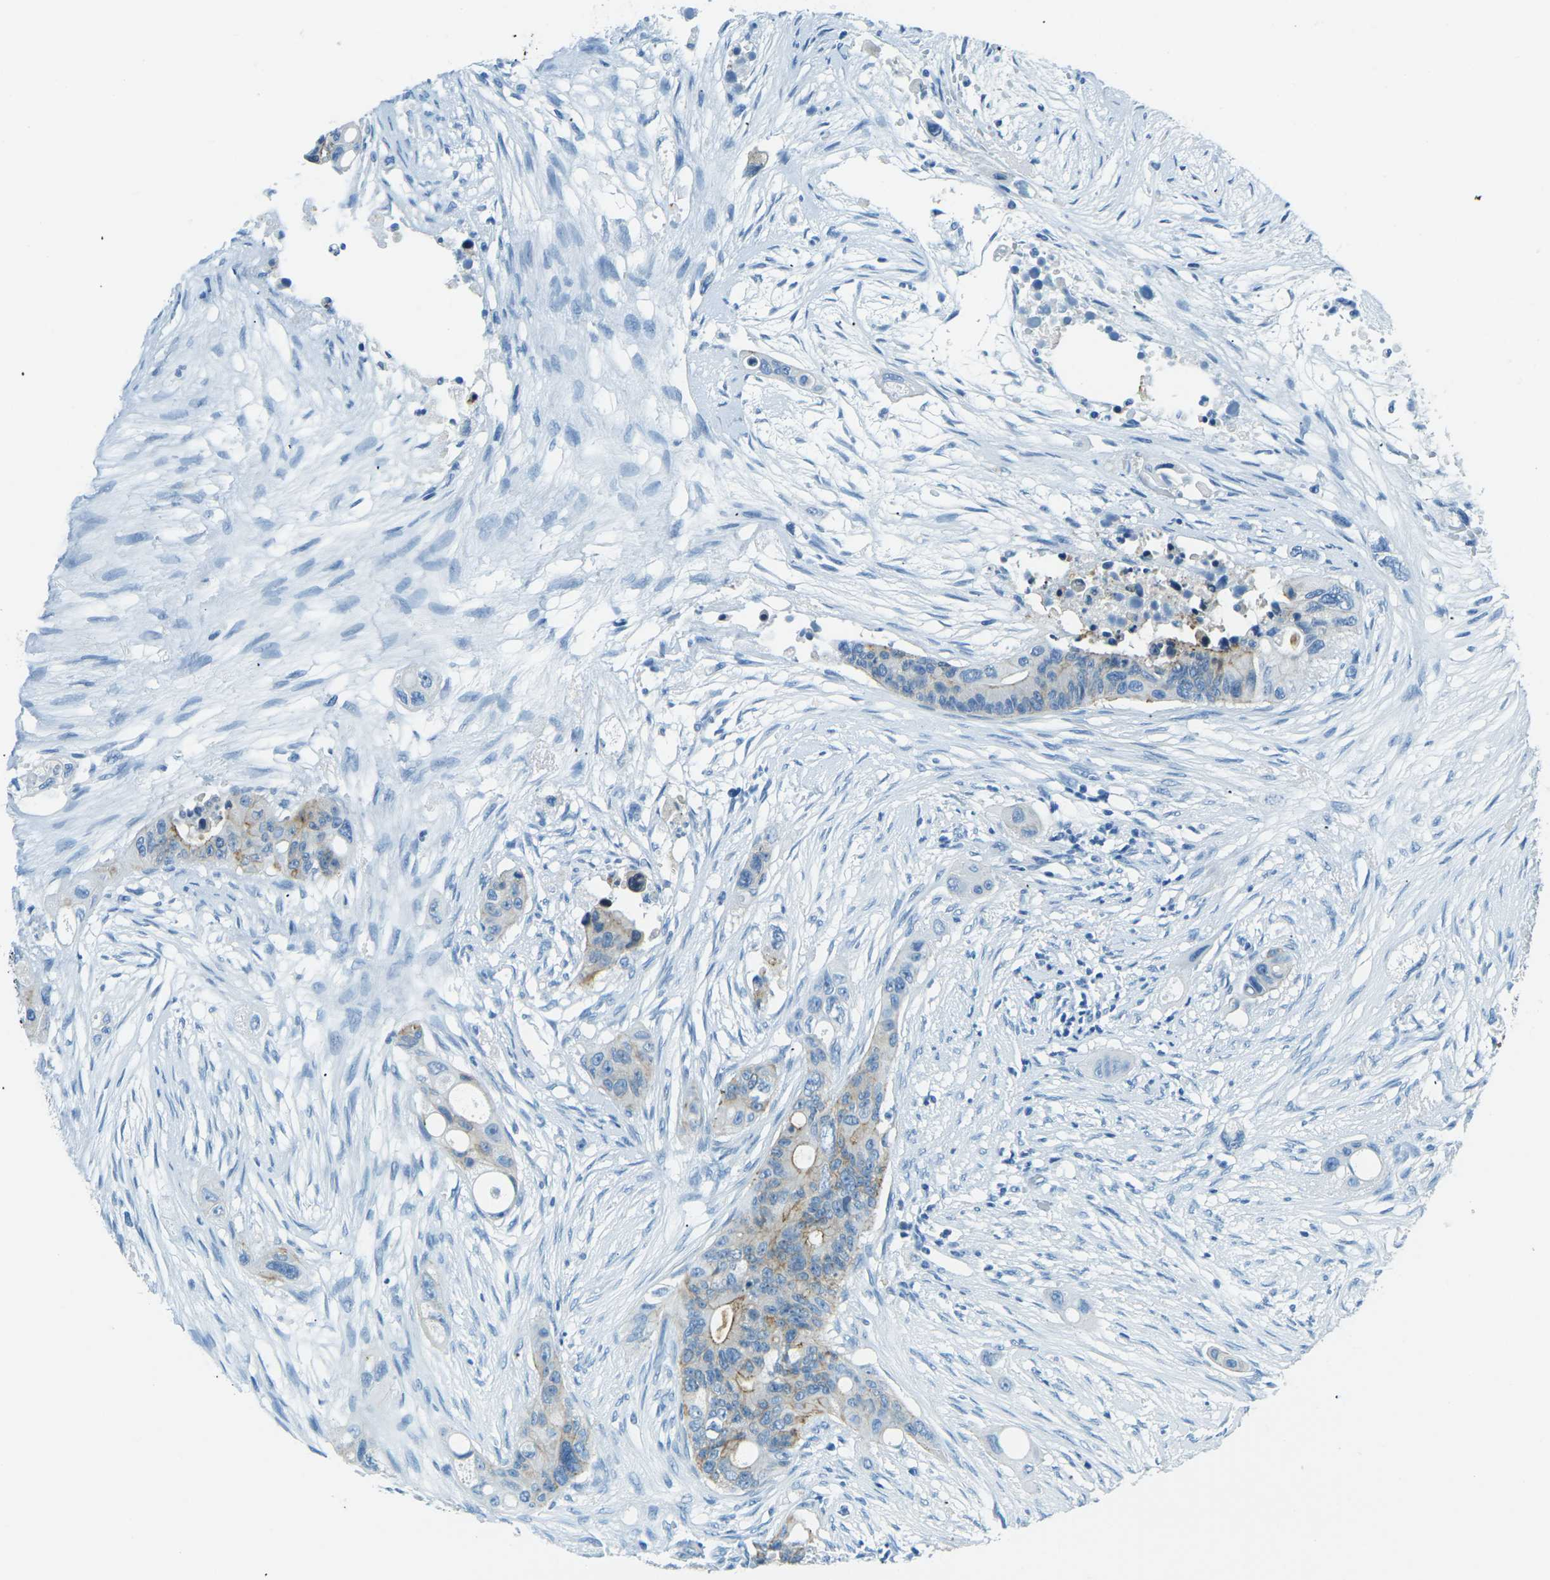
{"staining": {"intensity": "weak", "quantity": "25%-75%", "location": "cytoplasmic/membranous"}, "tissue": "colorectal cancer", "cell_type": "Tumor cells", "image_type": "cancer", "snomed": [{"axis": "morphology", "description": "Adenocarcinoma, NOS"}, {"axis": "topography", "description": "Colon"}], "caption": "This histopathology image displays immunohistochemistry staining of human colorectal cancer, with low weak cytoplasmic/membranous expression in about 25%-75% of tumor cells.", "gene": "OCLN", "patient": {"sex": "female", "age": 57}}